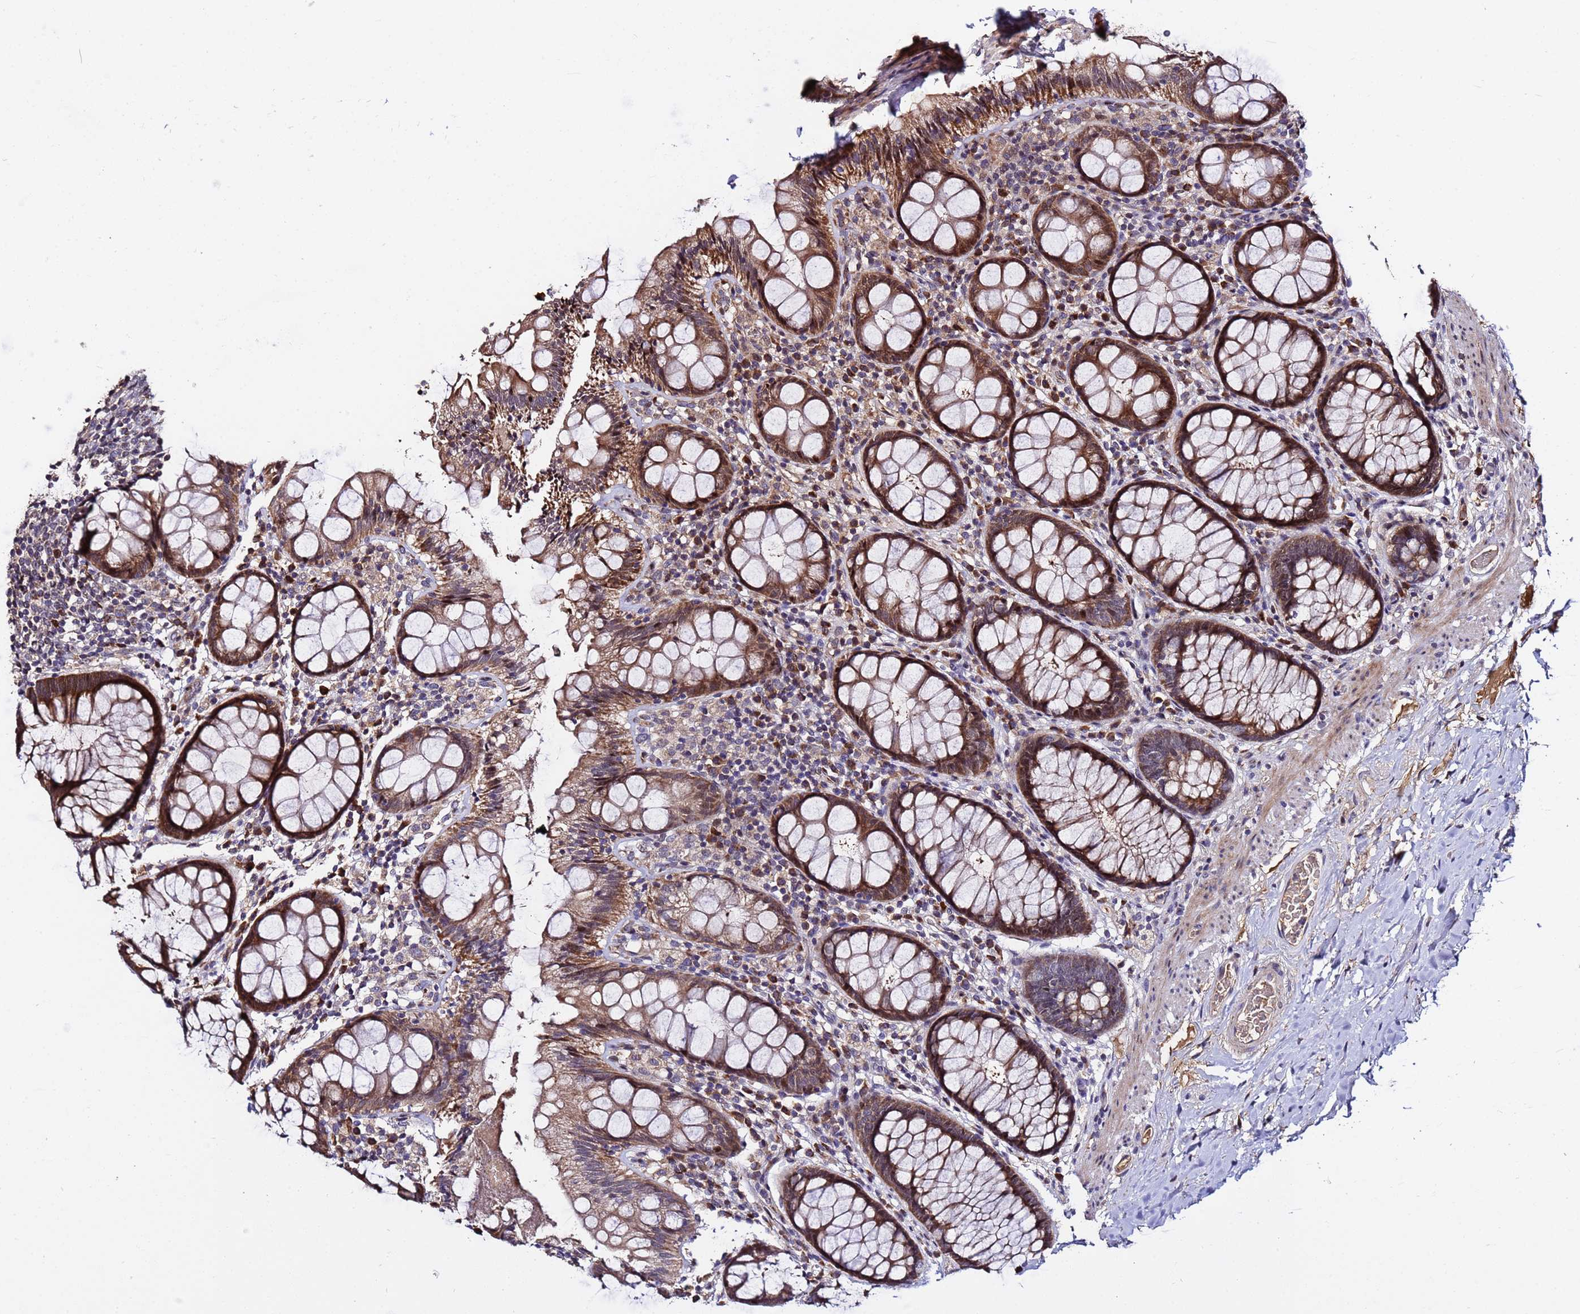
{"staining": {"intensity": "strong", "quantity": ">75%", "location": "cytoplasmic/membranous,nuclear"}, "tissue": "rectum", "cell_type": "Glandular cells", "image_type": "normal", "snomed": [{"axis": "morphology", "description": "Normal tissue, NOS"}, {"axis": "topography", "description": "Rectum"}], "caption": "Protein staining demonstrates strong cytoplasmic/membranous,nuclear staining in approximately >75% of glandular cells in unremarkable rectum.", "gene": "WNK4", "patient": {"sex": "male", "age": 83}}